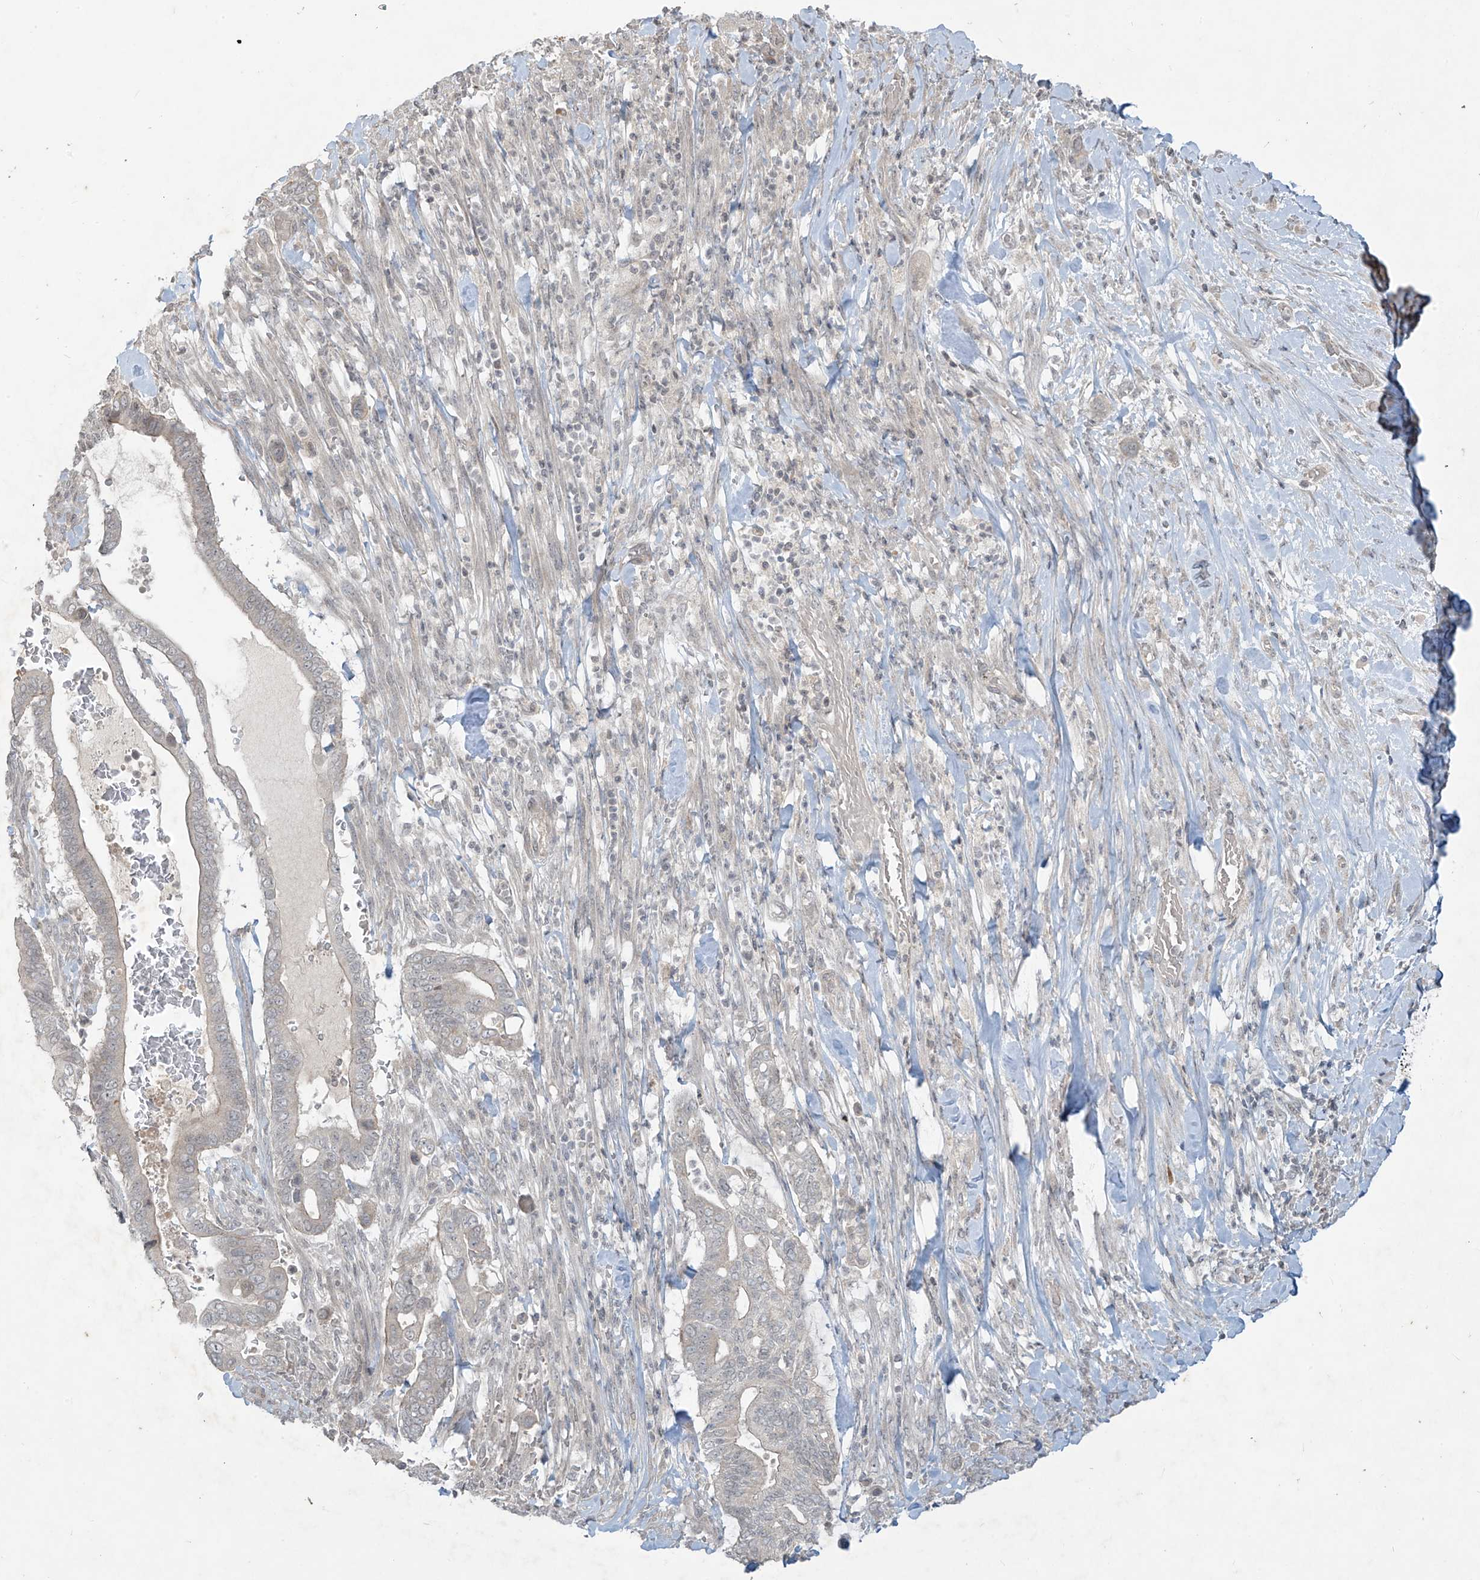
{"staining": {"intensity": "negative", "quantity": "none", "location": "none"}, "tissue": "pancreatic cancer", "cell_type": "Tumor cells", "image_type": "cancer", "snomed": [{"axis": "morphology", "description": "Adenocarcinoma, NOS"}, {"axis": "topography", "description": "Pancreas"}], "caption": "Micrograph shows no protein positivity in tumor cells of pancreatic cancer (adenocarcinoma) tissue.", "gene": "DGKQ", "patient": {"sex": "male", "age": 68}}